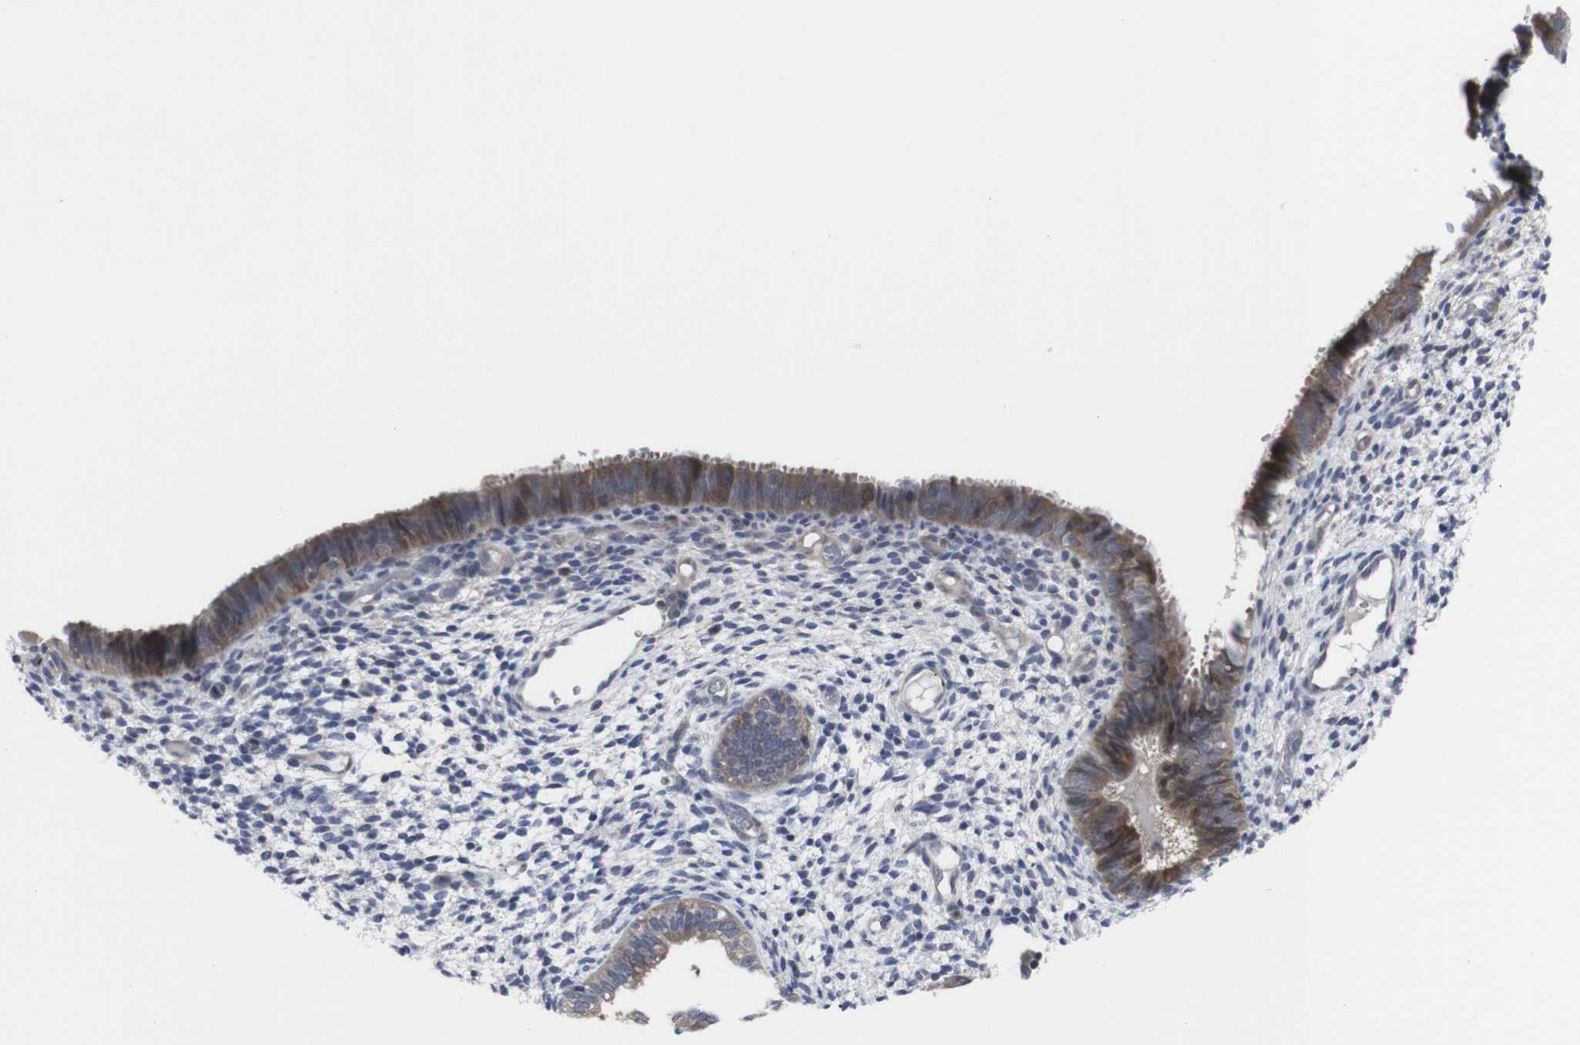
{"staining": {"intensity": "negative", "quantity": "none", "location": "none"}, "tissue": "endometrium", "cell_type": "Cells in endometrial stroma", "image_type": "normal", "snomed": [{"axis": "morphology", "description": "Normal tissue, NOS"}, {"axis": "topography", "description": "Endometrium"}], "caption": "Cells in endometrial stroma are negative for protein expression in unremarkable human endometrium. (Immunohistochemistry (ihc), brightfield microscopy, high magnification).", "gene": "HPRT1", "patient": {"sex": "female", "age": 61}}